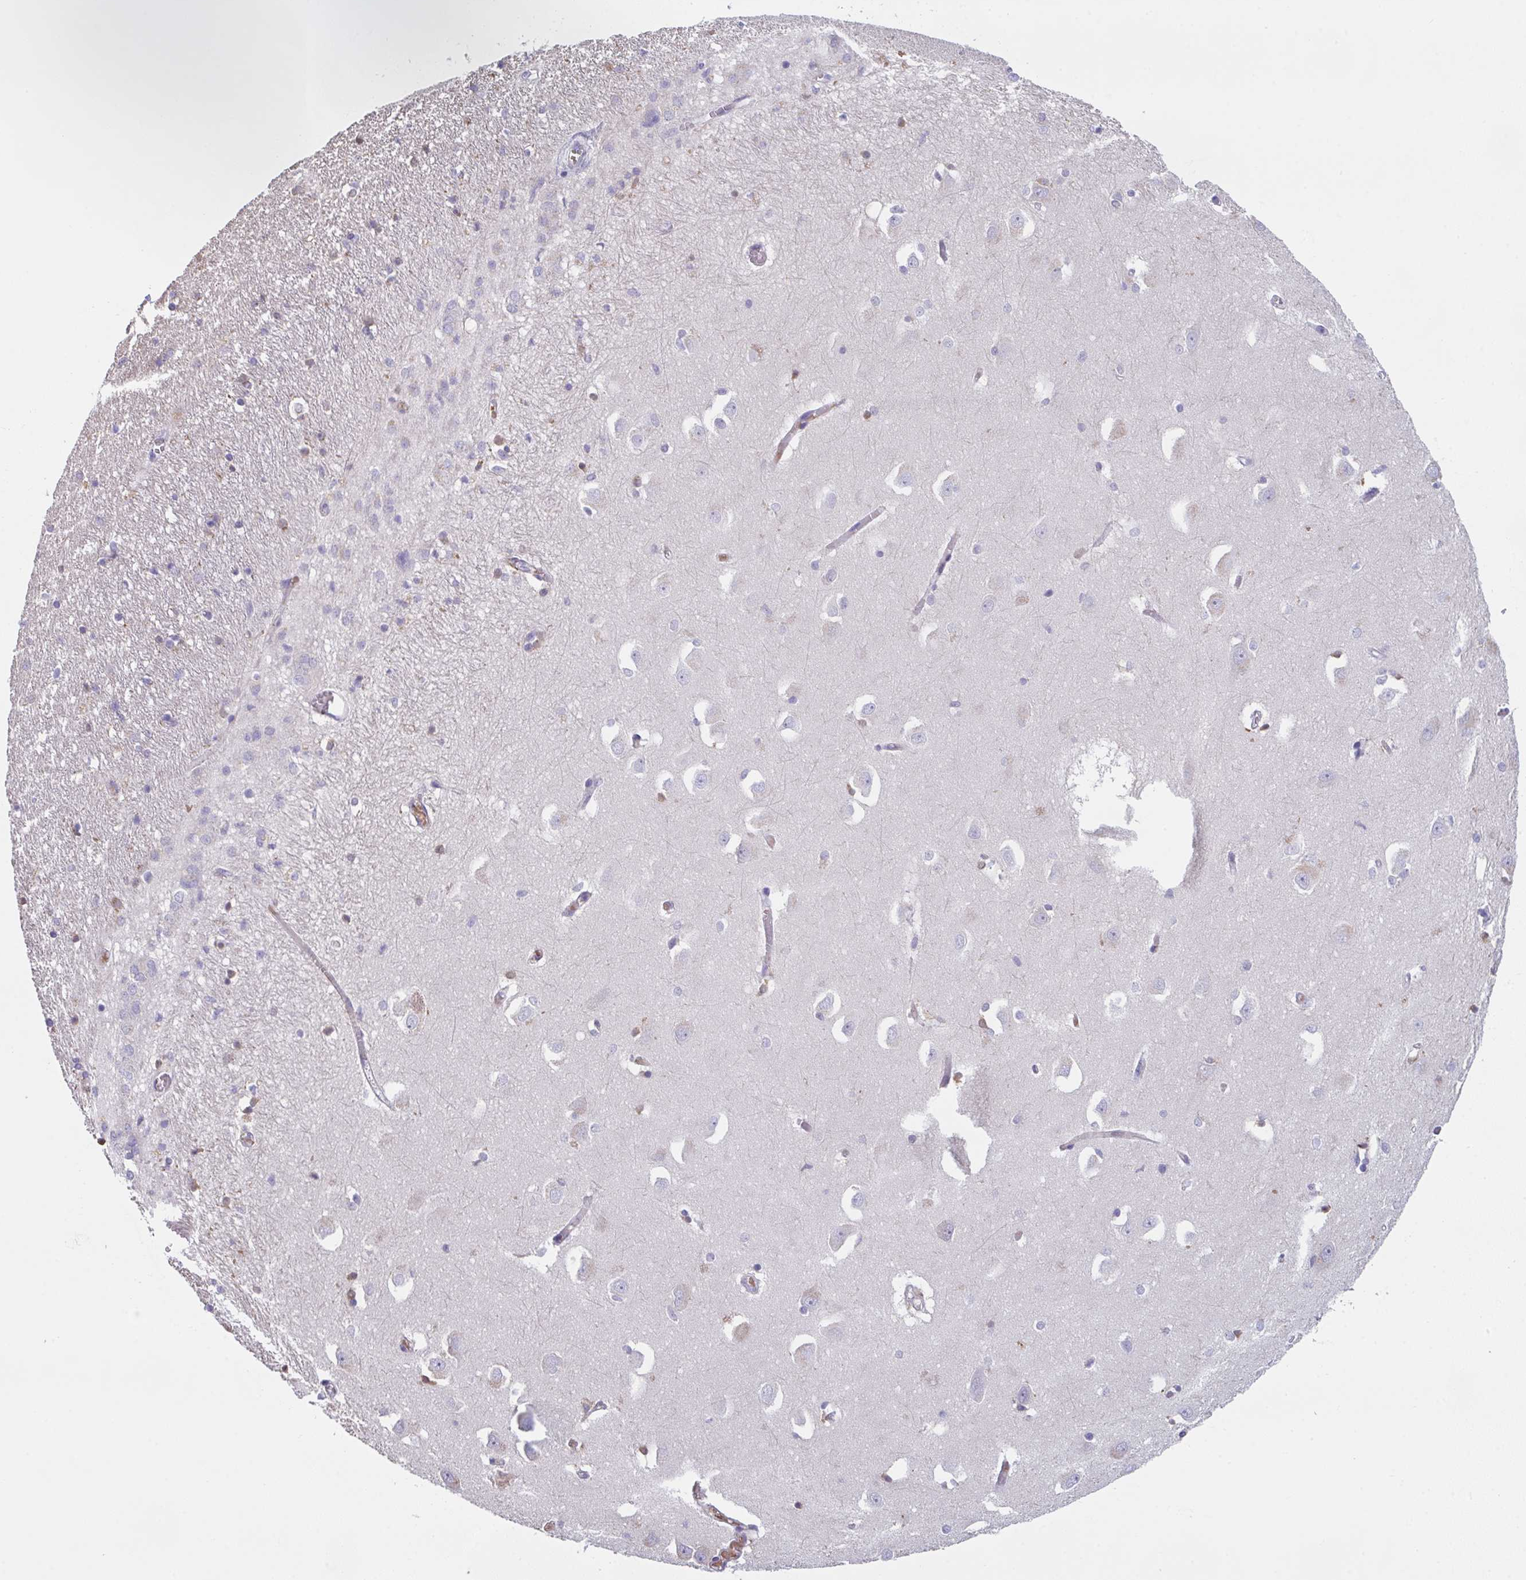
{"staining": {"intensity": "negative", "quantity": "none", "location": "none"}, "tissue": "caudate", "cell_type": "Glial cells", "image_type": "normal", "snomed": [{"axis": "morphology", "description": "Normal tissue, NOS"}, {"axis": "topography", "description": "Lateral ventricle wall"}, {"axis": "topography", "description": "Hippocampus"}], "caption": "This is an IHC histopathology image of normal caudate. There is no expression in glial cells.", "gene": "TFAP2C", "patient": {"sex": "female", "age": 63}}